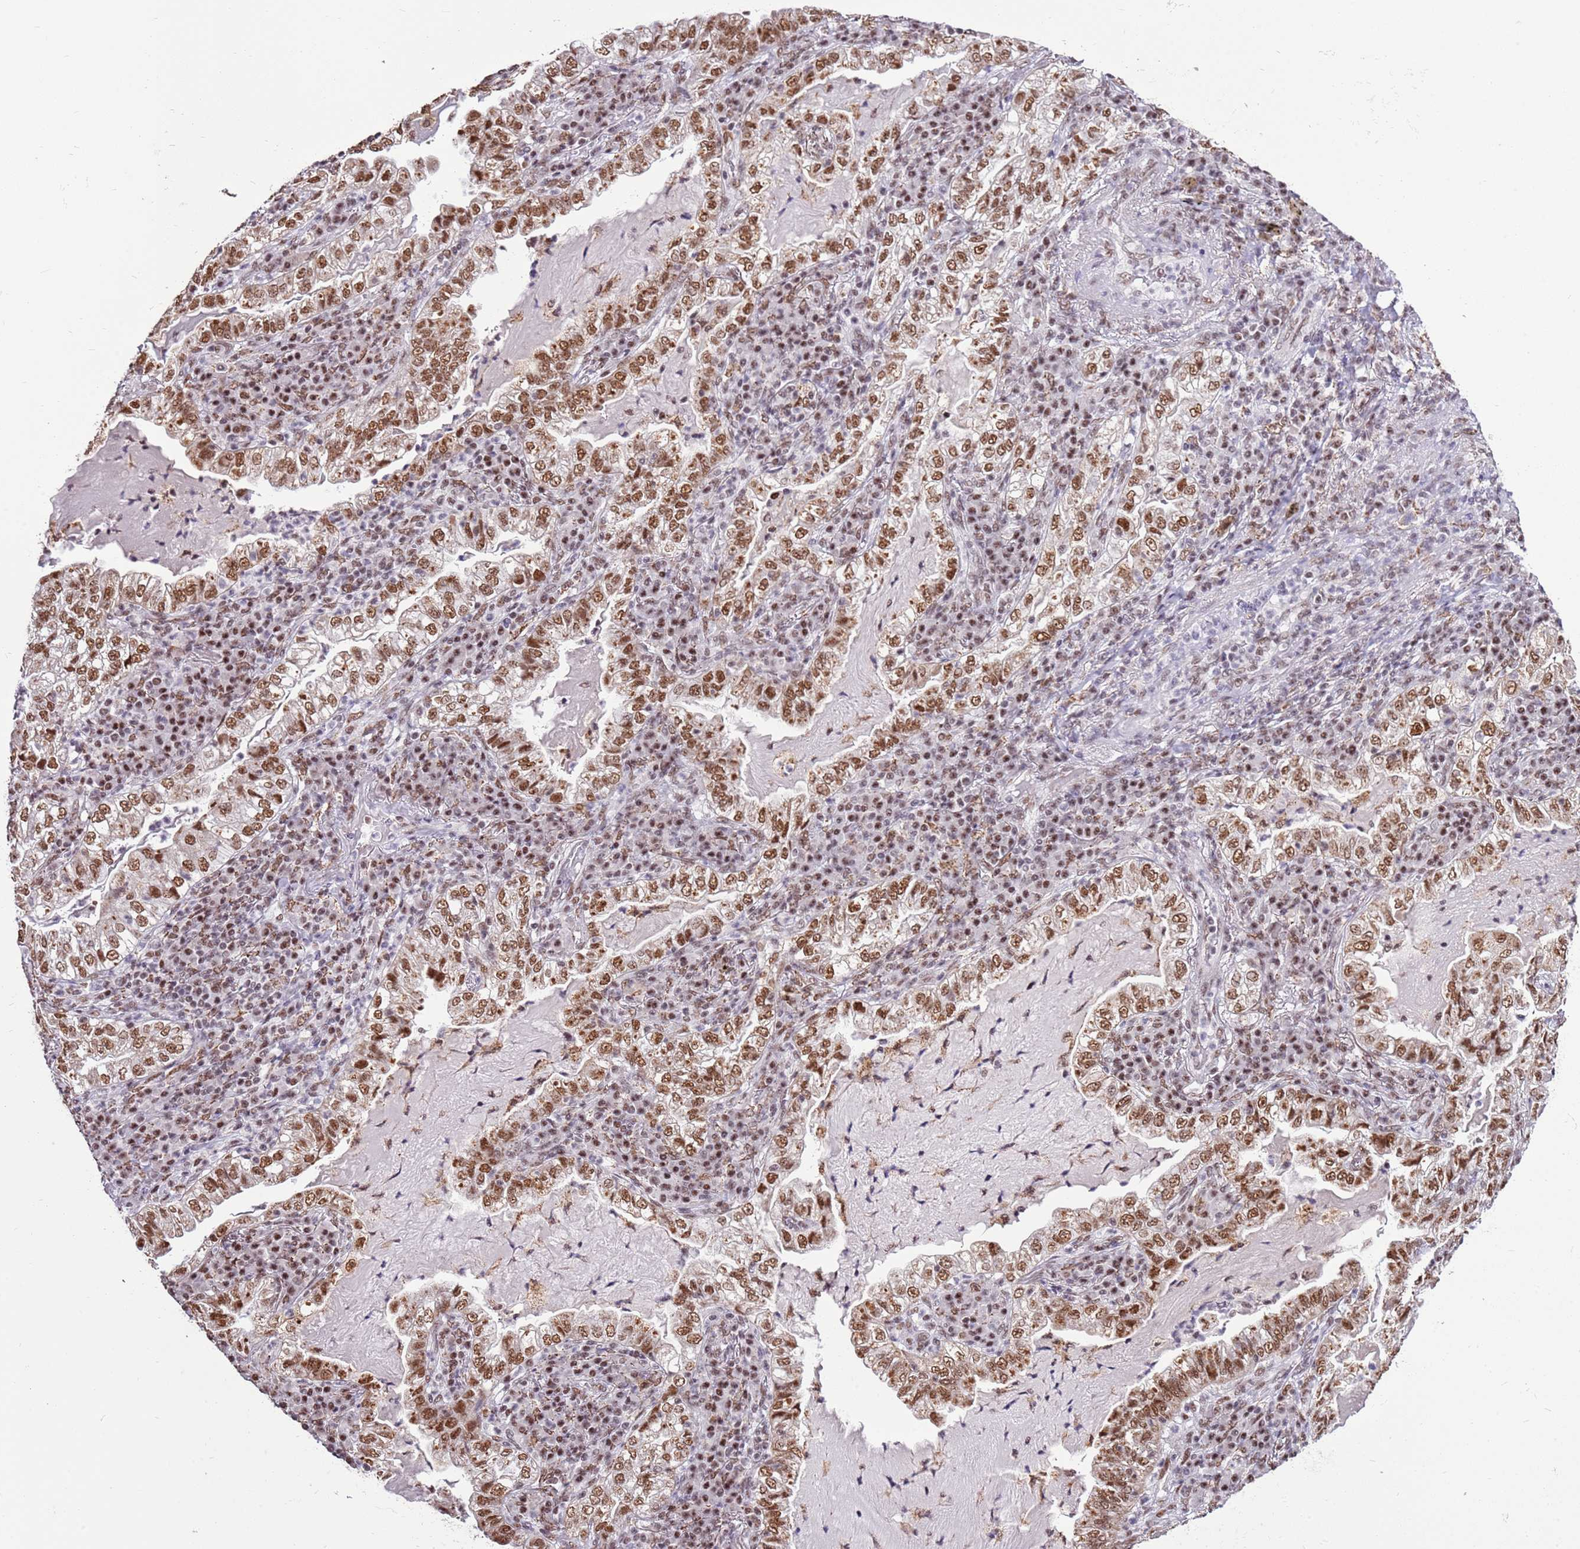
{"staining": {"intensity": "moderate", "quantity": ">75%", "location": "nuclear"}, "tissue": "lung cancer", "cell_type": "Tumor cells", "image_type": "cancer", "snomed": [{"axis": "morphology", "description": "Adenocarcinoma, NOS"}, {"axis": "topography", "description": "Lung"}], "caption": "The immunohistochemical stain highlights moderate nuclear expression in tumor cells of adenocarcinoma (lung) tissue.", "gene": "AKAP8L", "patient": {"sex": "female", "age": 73}}